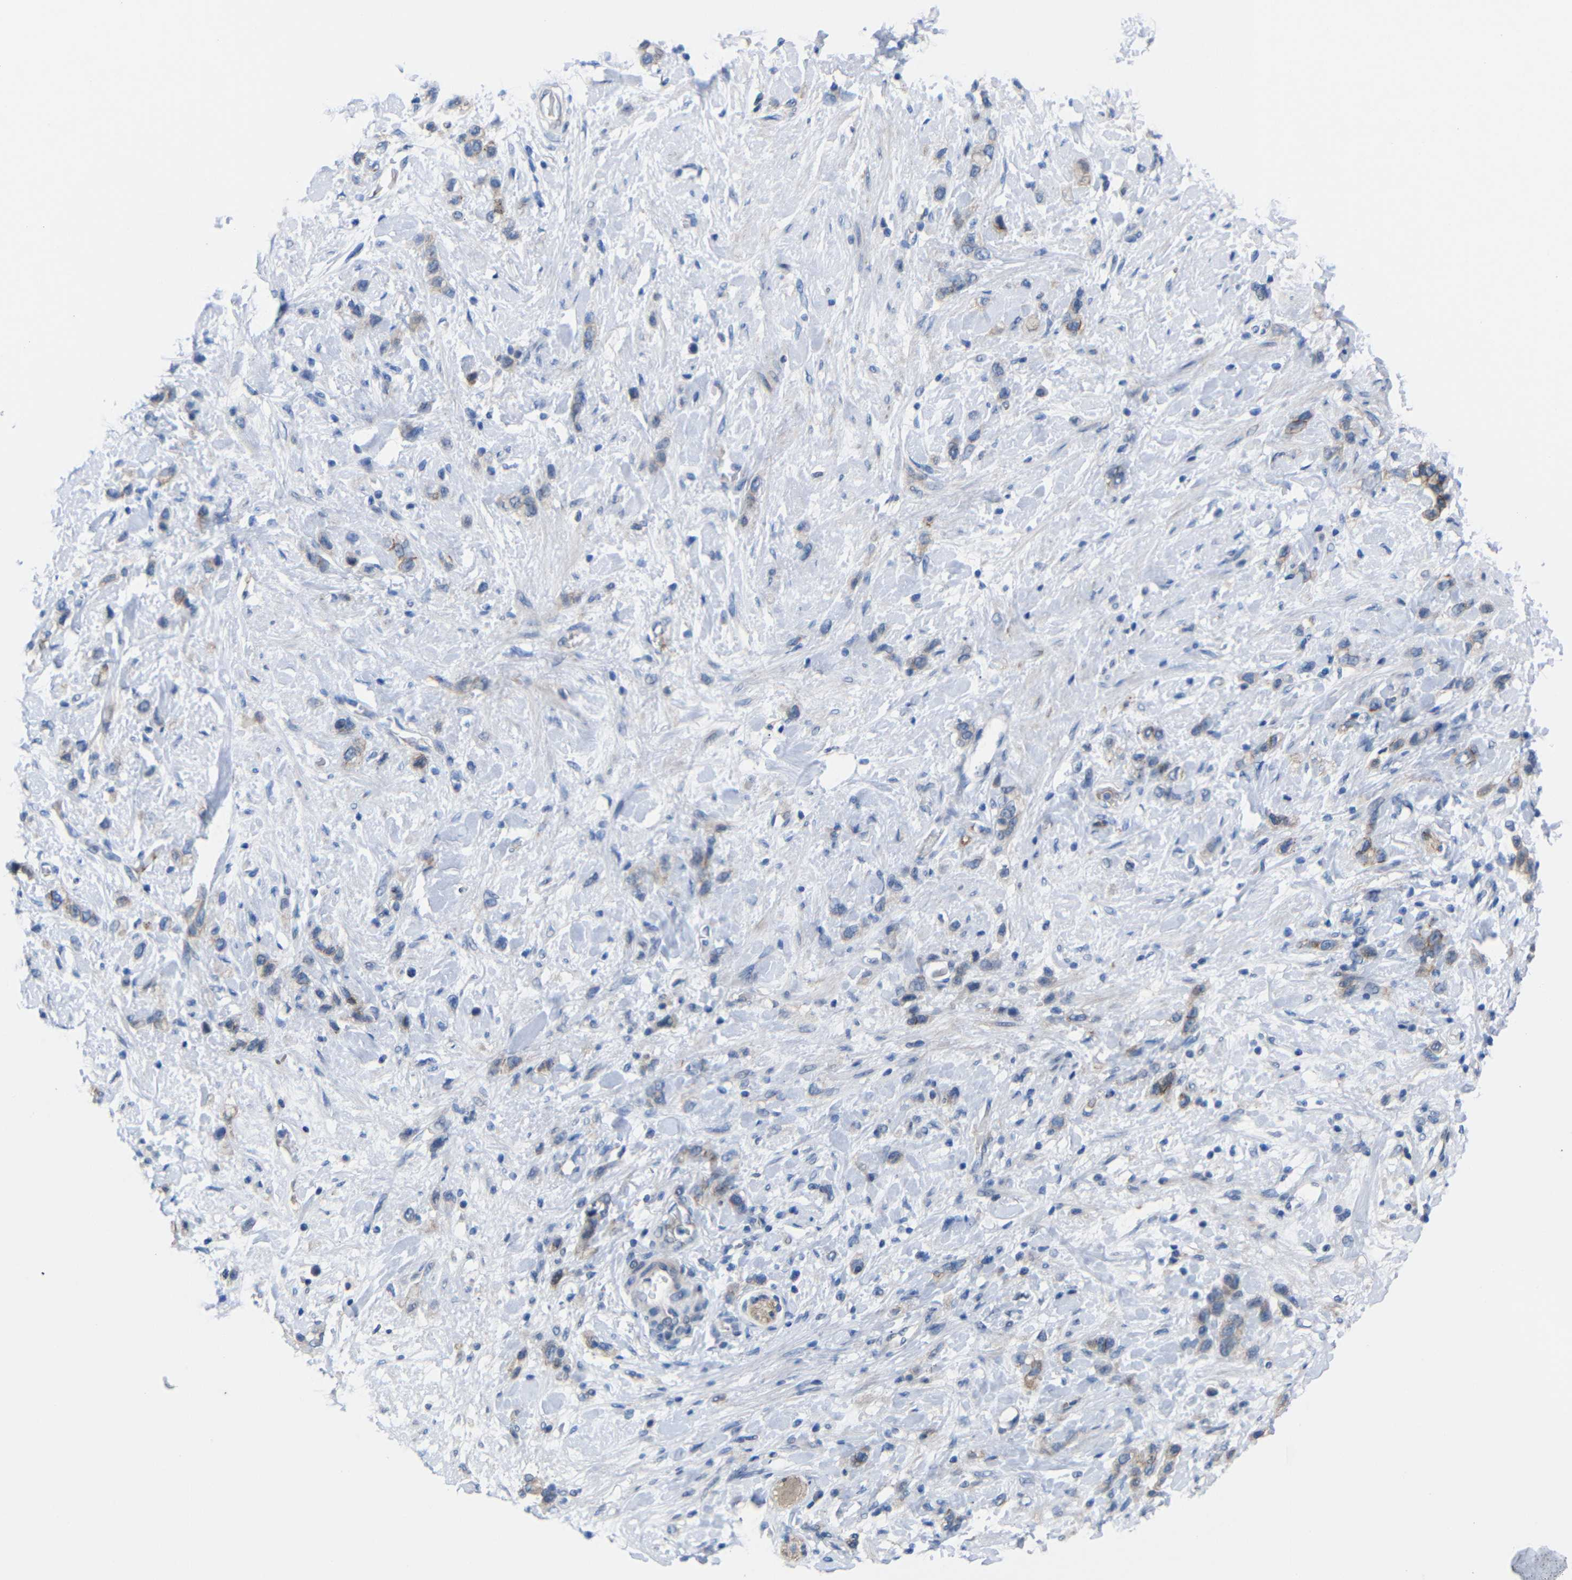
{"staining": {"intensity": "weak", "quantity": "25%-75%", "location": "cytoplasmic/membranous"}, "tissue": "stomach cancer", "cell_type": "Tumor cells", "image_type": "cancer", "snomed": [{"axis": "morphology", "description": "Adenocarcinoma, NOS"}, {"axis": "morphology", "description": "Adenocarcinoma, High grade"}, {"axis": "topography", "description": "Stomach, upper"}, {"axis": "topography", "description": "Stomach, lower"}], "caption": "Tumor cells exhibit low levels of weak cytoplasmic/membranous expression in about 25%-75% of cells in human stomach cancer. Nuclei are stained in blue.", "gene": "CMTM1", "patient": {"sex": "female", "age": 65}}